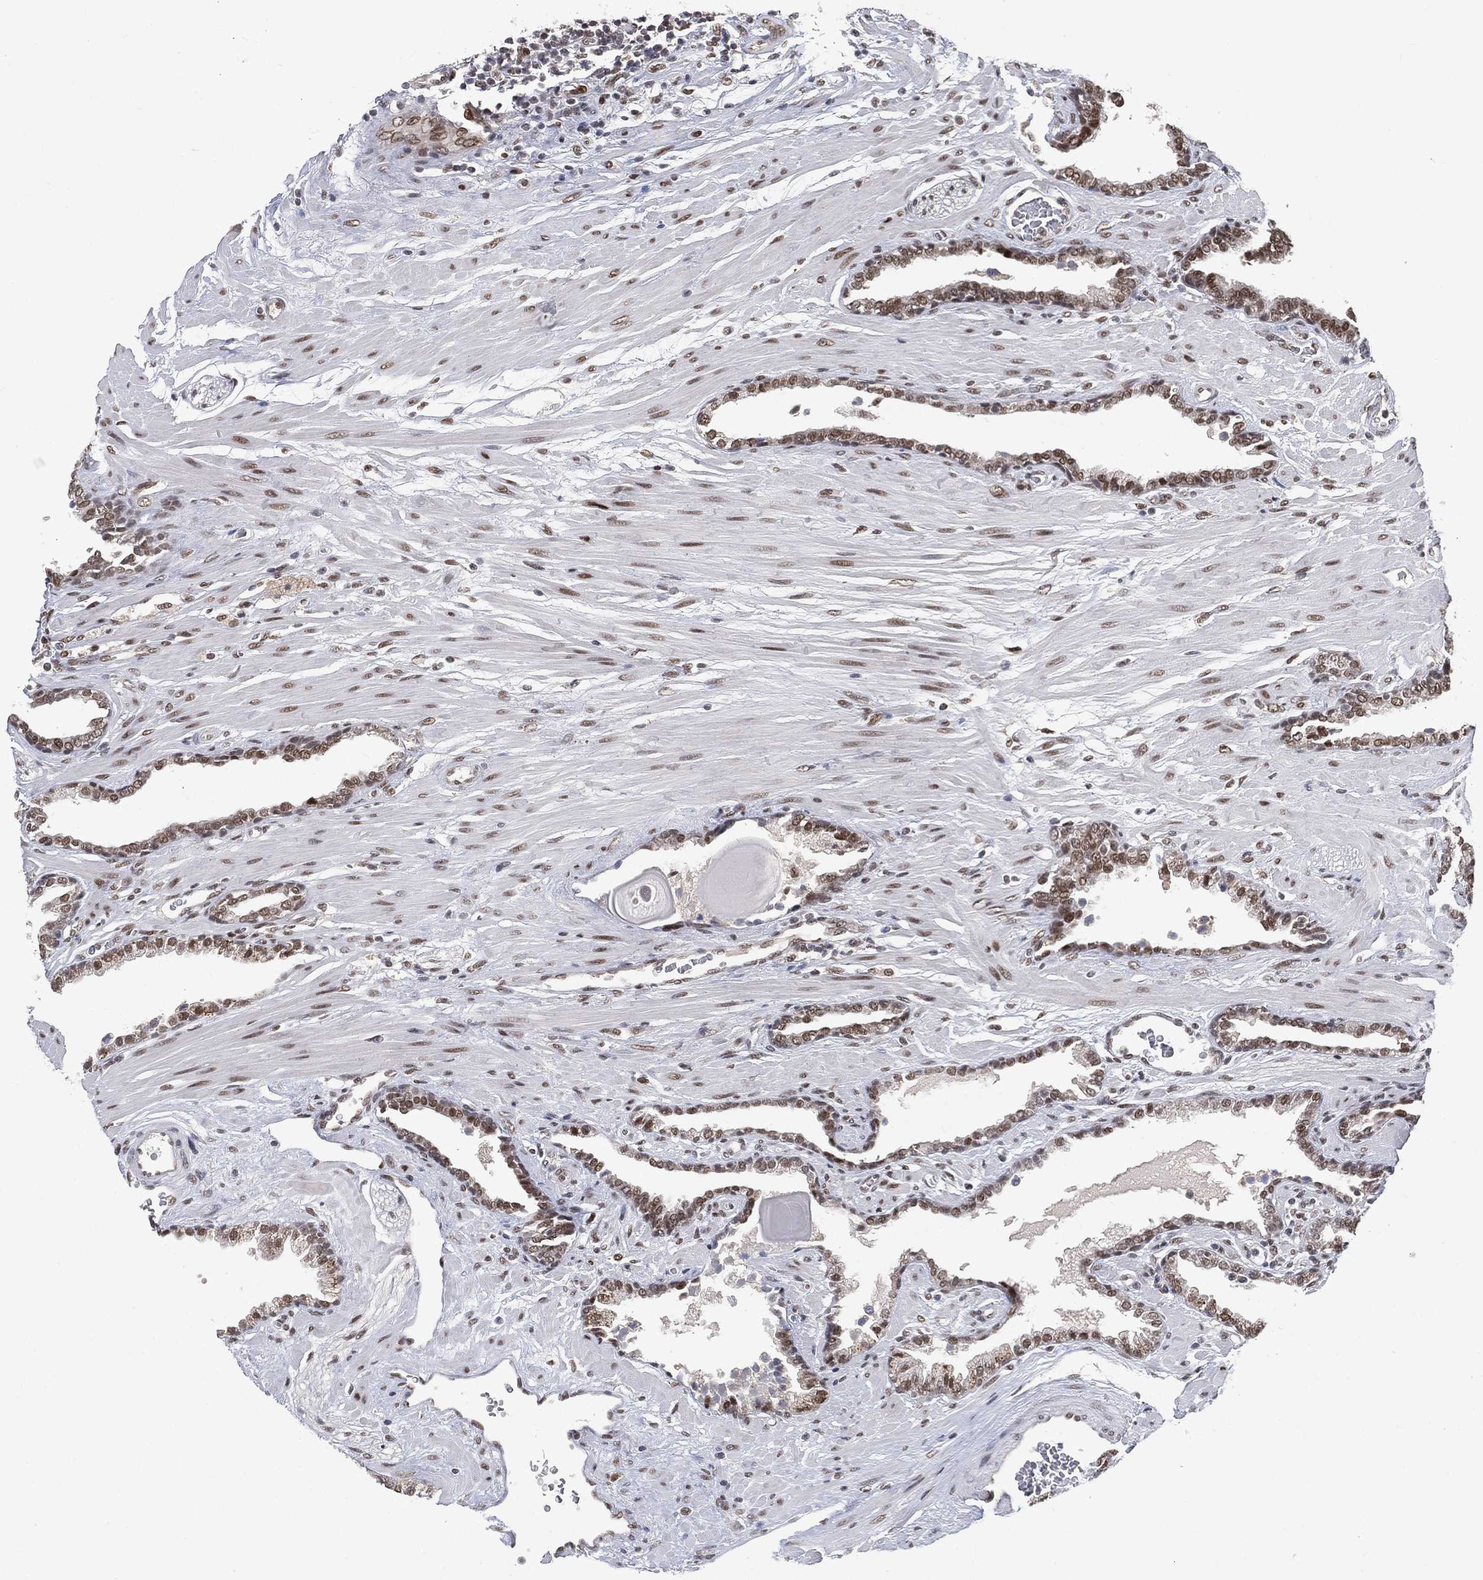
{"staining": {"intensity": "weak", "quantity": ">75%", "location": "nuclear"}, "tissue": "prostate cancer", "cell_type": "Tumor cells", "image_type": "cancer", "snomed": [{"axis": "morphology", "description": "Adenocarcinoma, Low grade"}, {"axis": "topography", "description": "Prostate"}], "caption": "A brown stain shows weak nuclear expression of a protein in human adenocarcinoma (low-grade) (prostate) tumor cells.", "gene": "YLPM1", "patient": {"sex": "male", "age": 69}}